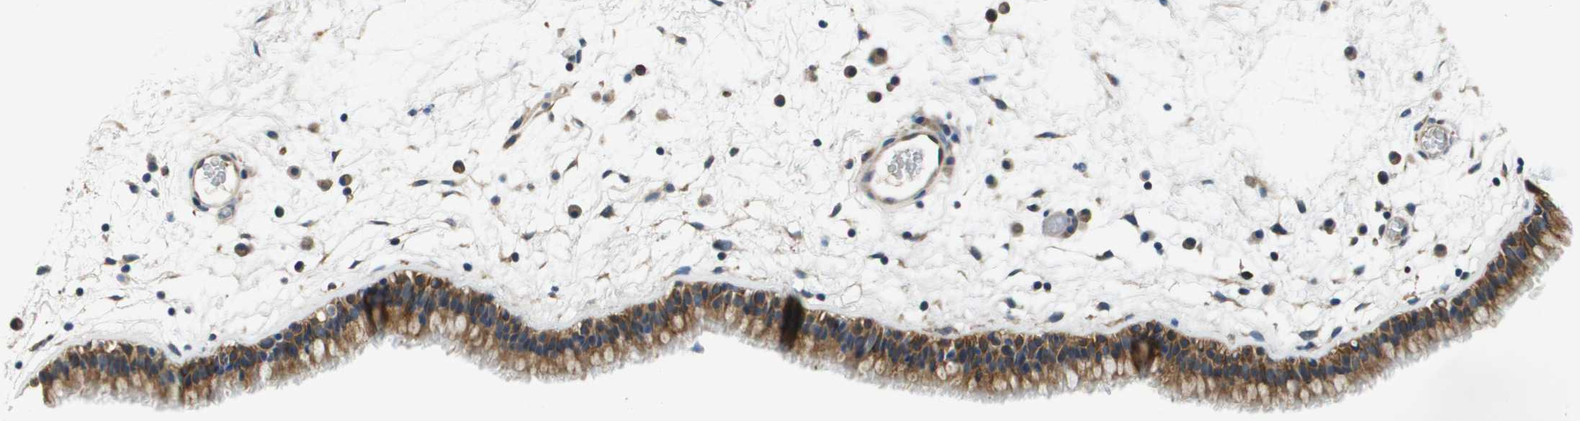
{"staining": {"intensity": "moderate", "quantity": ">75%", "location": "cytoplasmic/membranous"}, "tissue": "nasopharynx", "cell_type": "Respiratory epithelial cells", "image_type": "normal", "snomed": [{"axis": "morphology", "description": "Normal tissue, NOS"}, {"axis": "morphology", "description": "Inflammation, NOS"}, {"axis": "topography", "description": "Nasopharynx"}], "caption": "Moderate cytoplasmic/membranous staining is appreciated in about >75% of respiratory epithelial cells in unremarkable nasopharynx.", "gene": "CNPY3", "patient": {"sex": "male", "age": 48}}